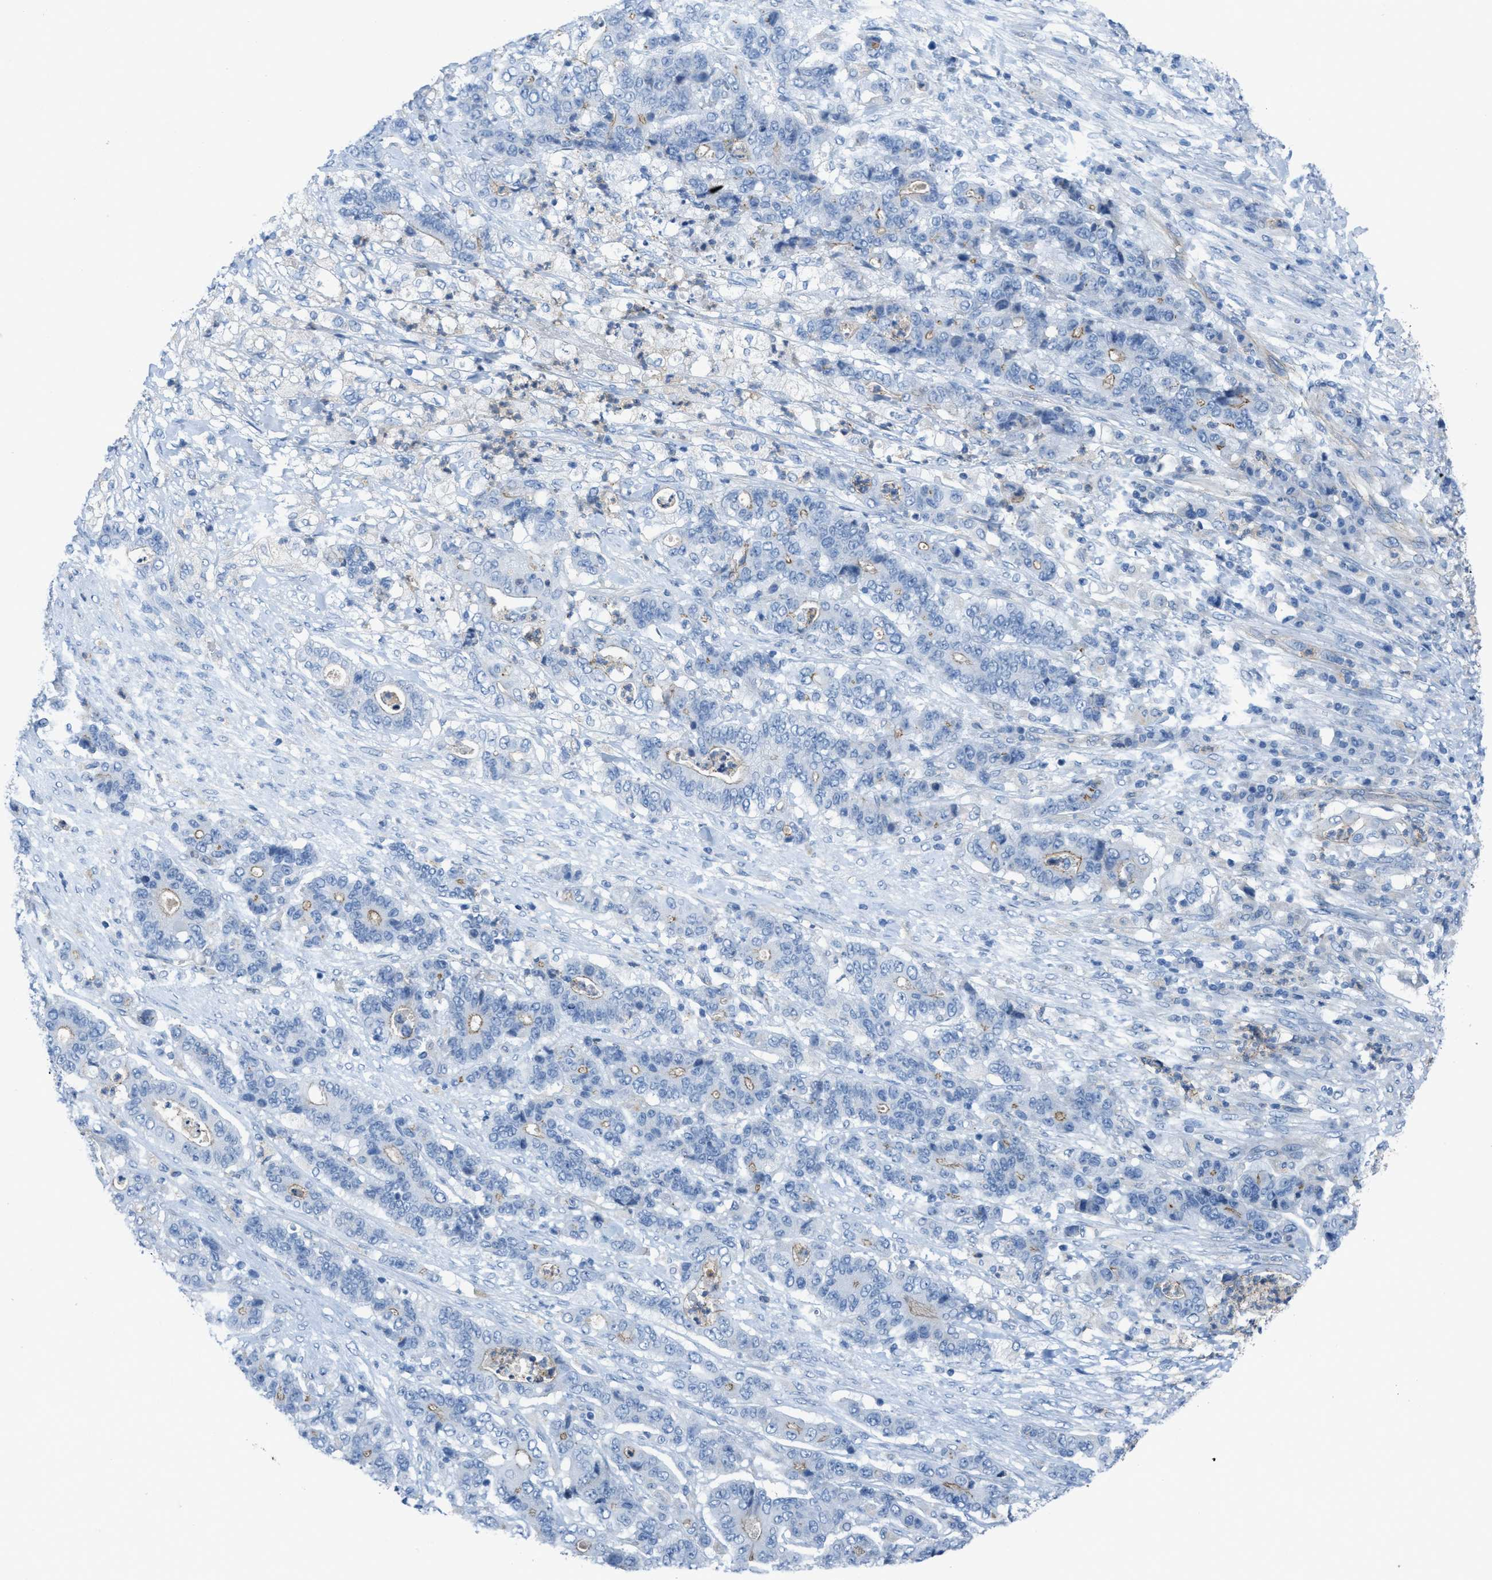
{"staining": {"intensity": "negative", "quantity": "none", "location": "none"}, "tissue": "stomach cancer", "cell_type": "Tumor cells", "image_type": "cancer", "snomed": [{"axis": "morphology", "description": "Adenocarcinoma, NOS"}, {"axis": "topography", "description": "Stomach"}], "caption": "The photomicrograph exhibits no staining of tumor cells in stomach cancer (adenocarcinoma).", "gene": "CRB3", "patient": {"sex": "female", "age": 73}}